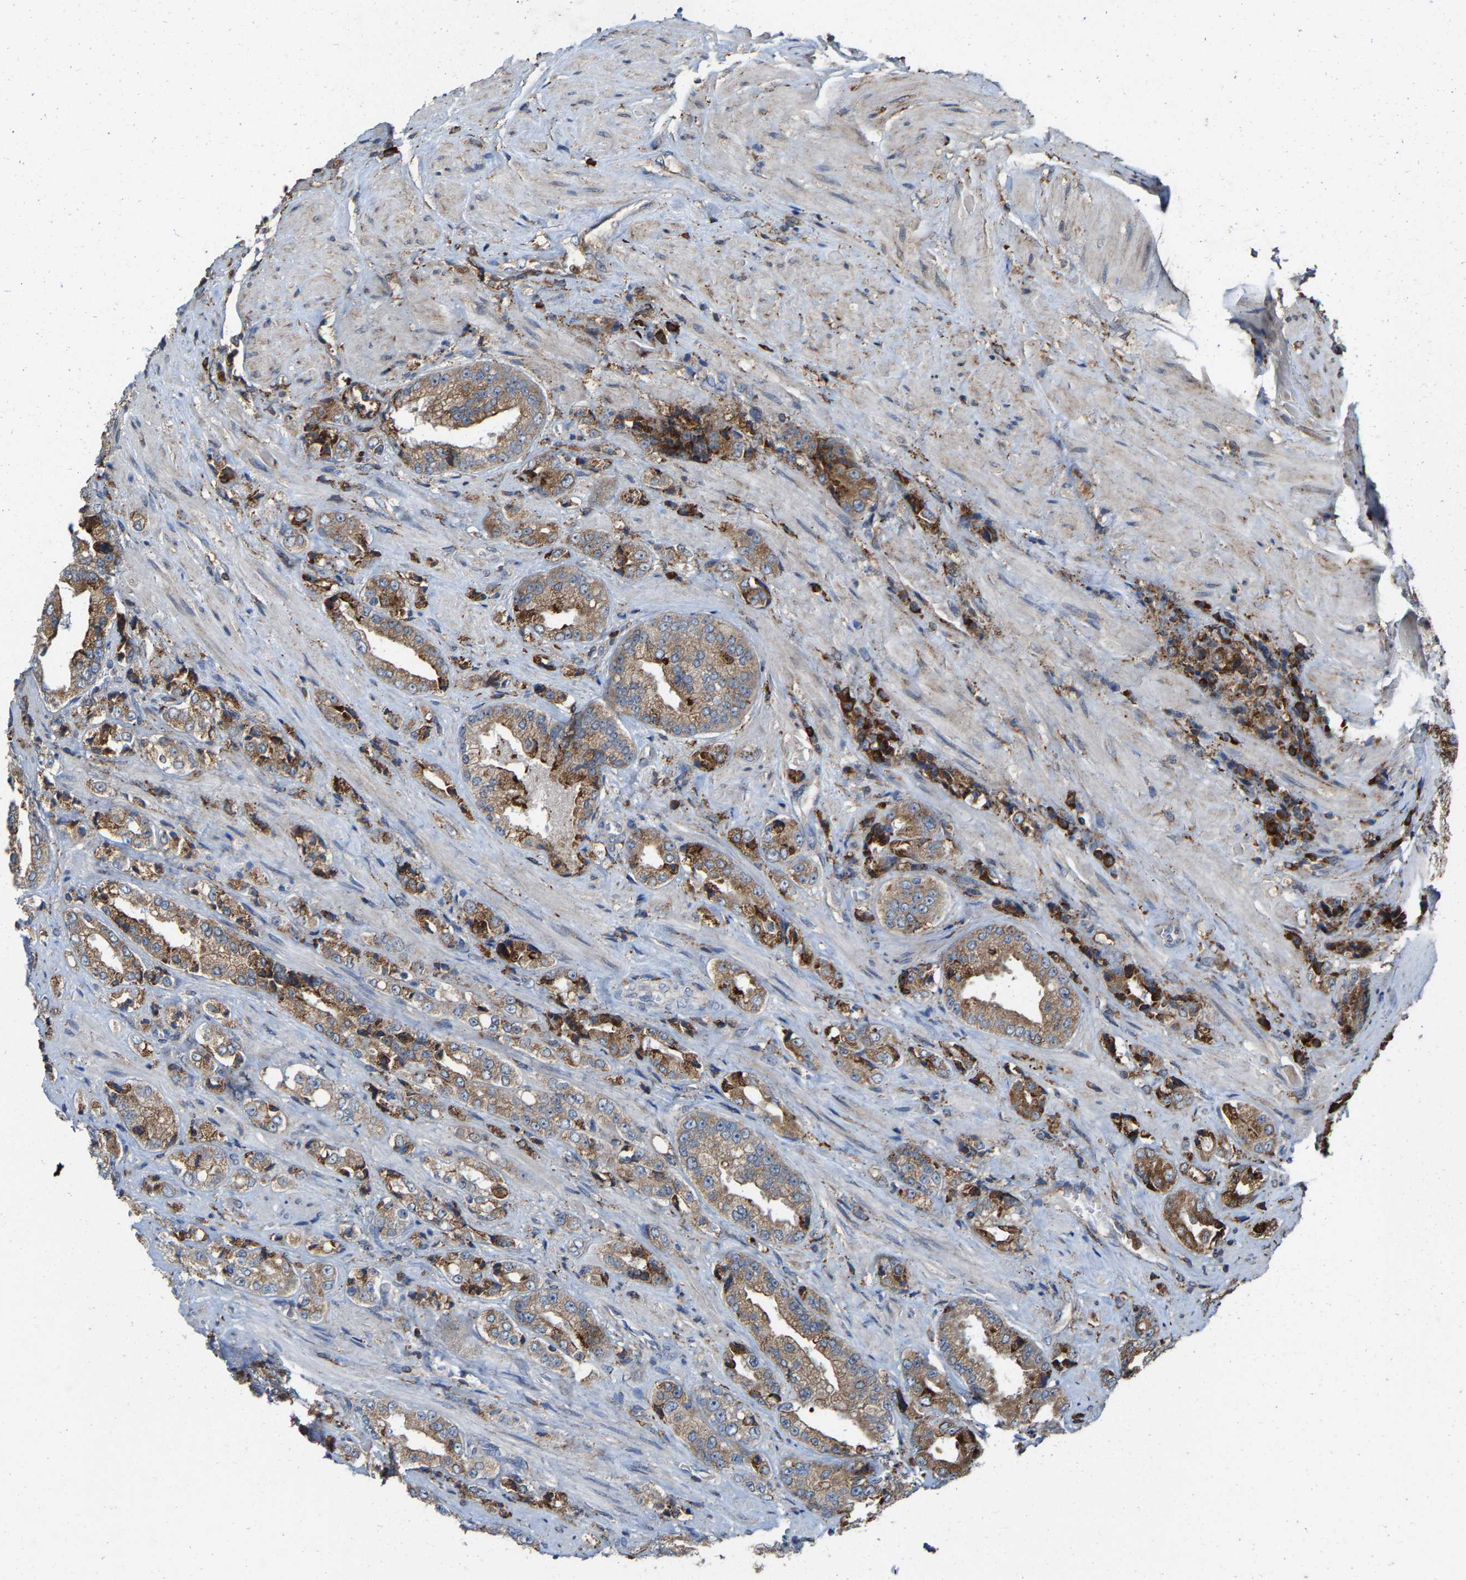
{"staining": {"intensity": "moderate", "quantity": ">75%", "location": "cytoplasmic/membranous"}, "tissue": "prostate cancer", "cell_type": "Tumor cells", "image_type": "cancer", "snomed": [{"axis": "morphology", "description": "Adenocarcinoma, High grade"}, {"axis": "topography", "description": "Prostate"}], "caption": "This micrograph reveals high-grade adenocarcinoma (prostate) stained with immunohistochemistry (IHC) to label a protein in brown. The cytoplasmic/membranous of tumor cells show moderate positivity for the protein. Nuclei are counter-stained blue.", "gene": "FGD3", "patient": {"sex": "male", "age": 61}}